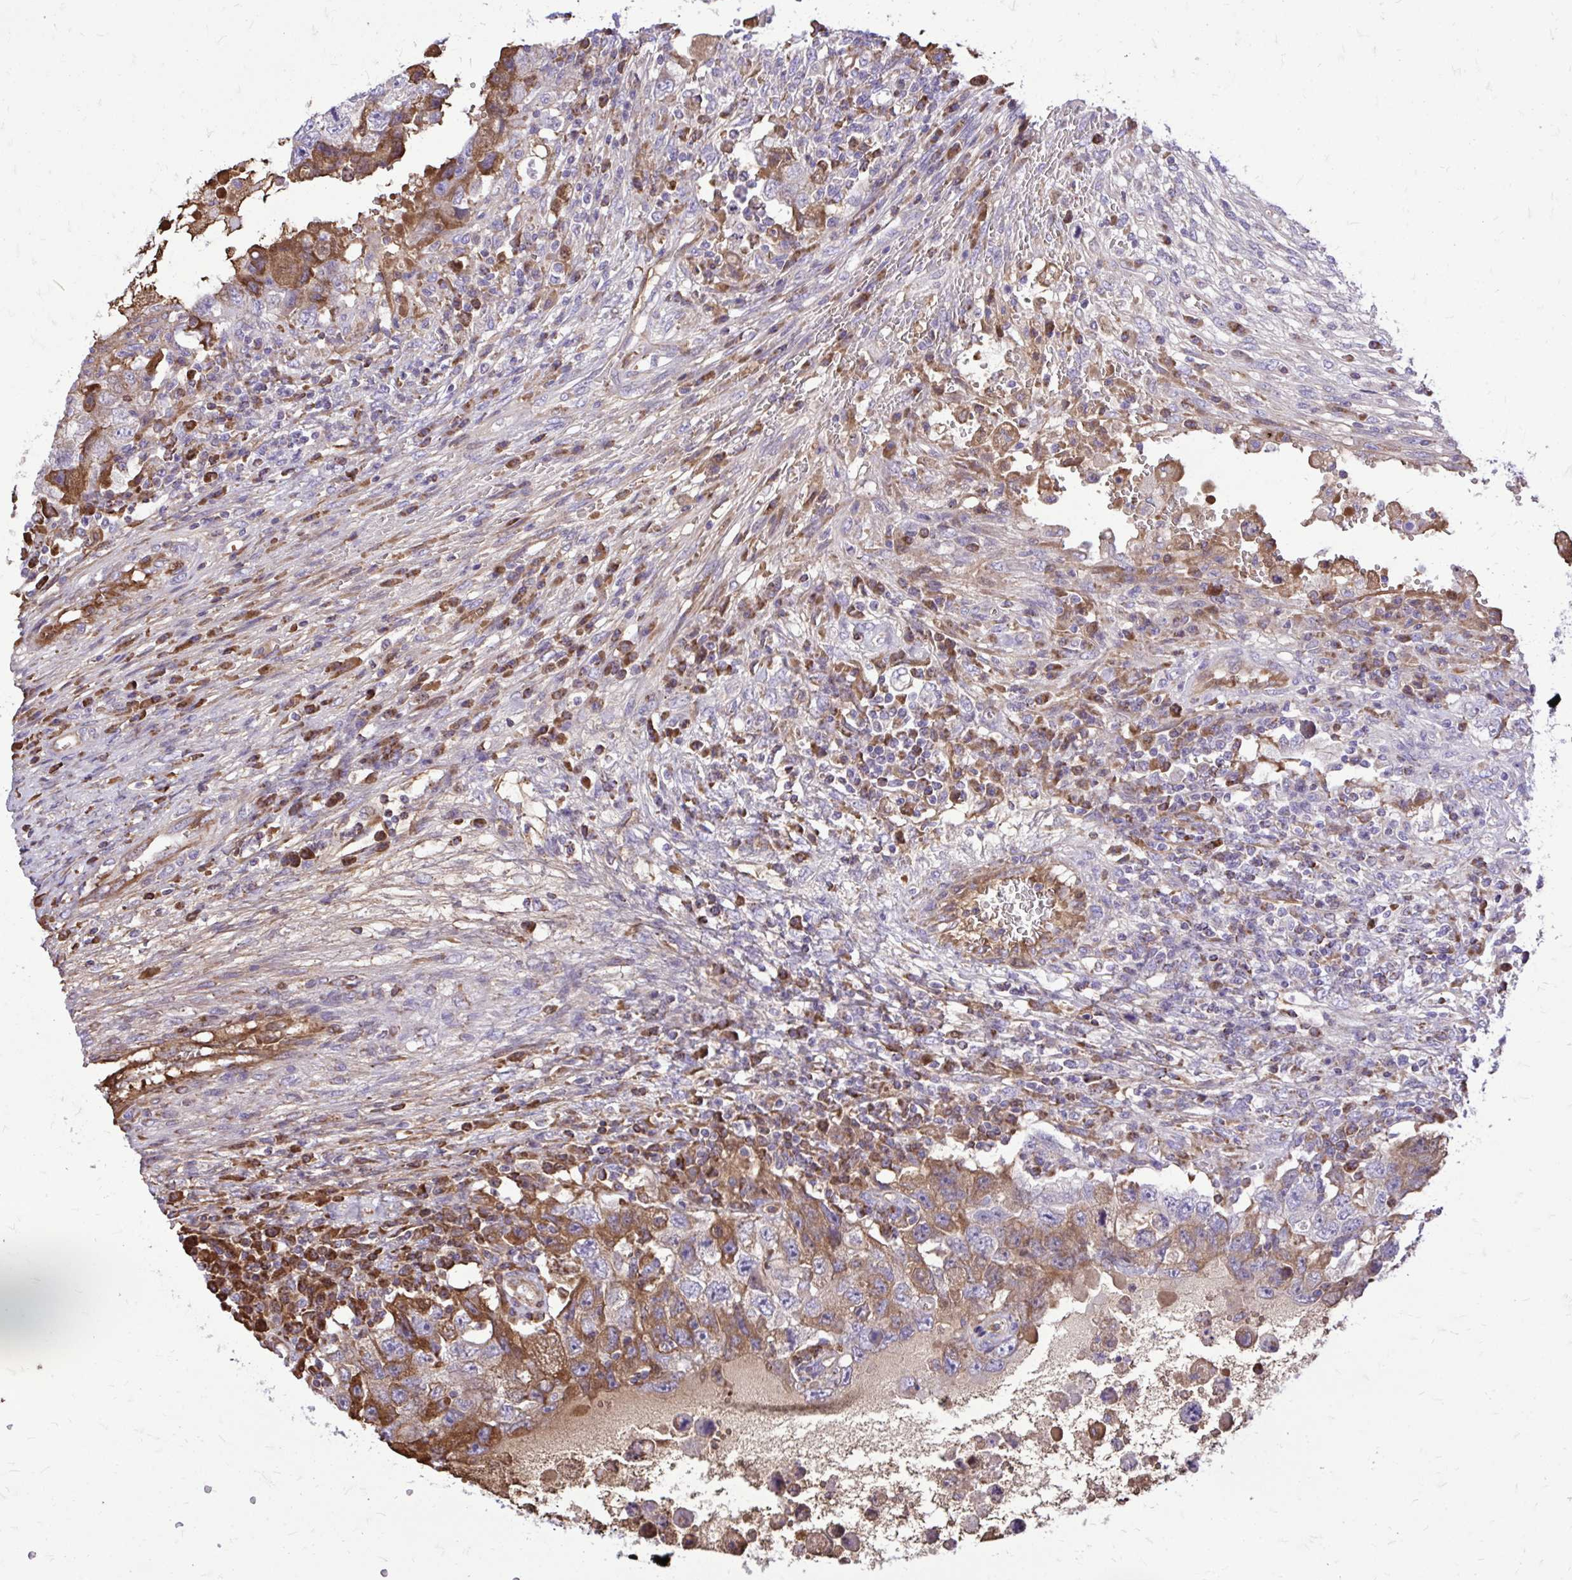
{"staining": {"intensity": "moderate", "quantity": "25%-75%", "location": "cytoplasmic/membranous"}, "tissue": "testis cancer", "cell_type": "Tumor cells", "image_type": "cancer", "snomed": [{"axis": "morphology", "description": "Carcinoma, Embryonal, NOS"}, {"axis": "topography", "description": "Testis"}], "caption": "Protein expression analysis of testis cancer (embryonal carcinoma) shows moderate cytoplasmic/membranous staining in approximately 25%-75% of tumor cells.", "gene": "ATP13A2", "patient": {"sex": "male", "age": 26}}